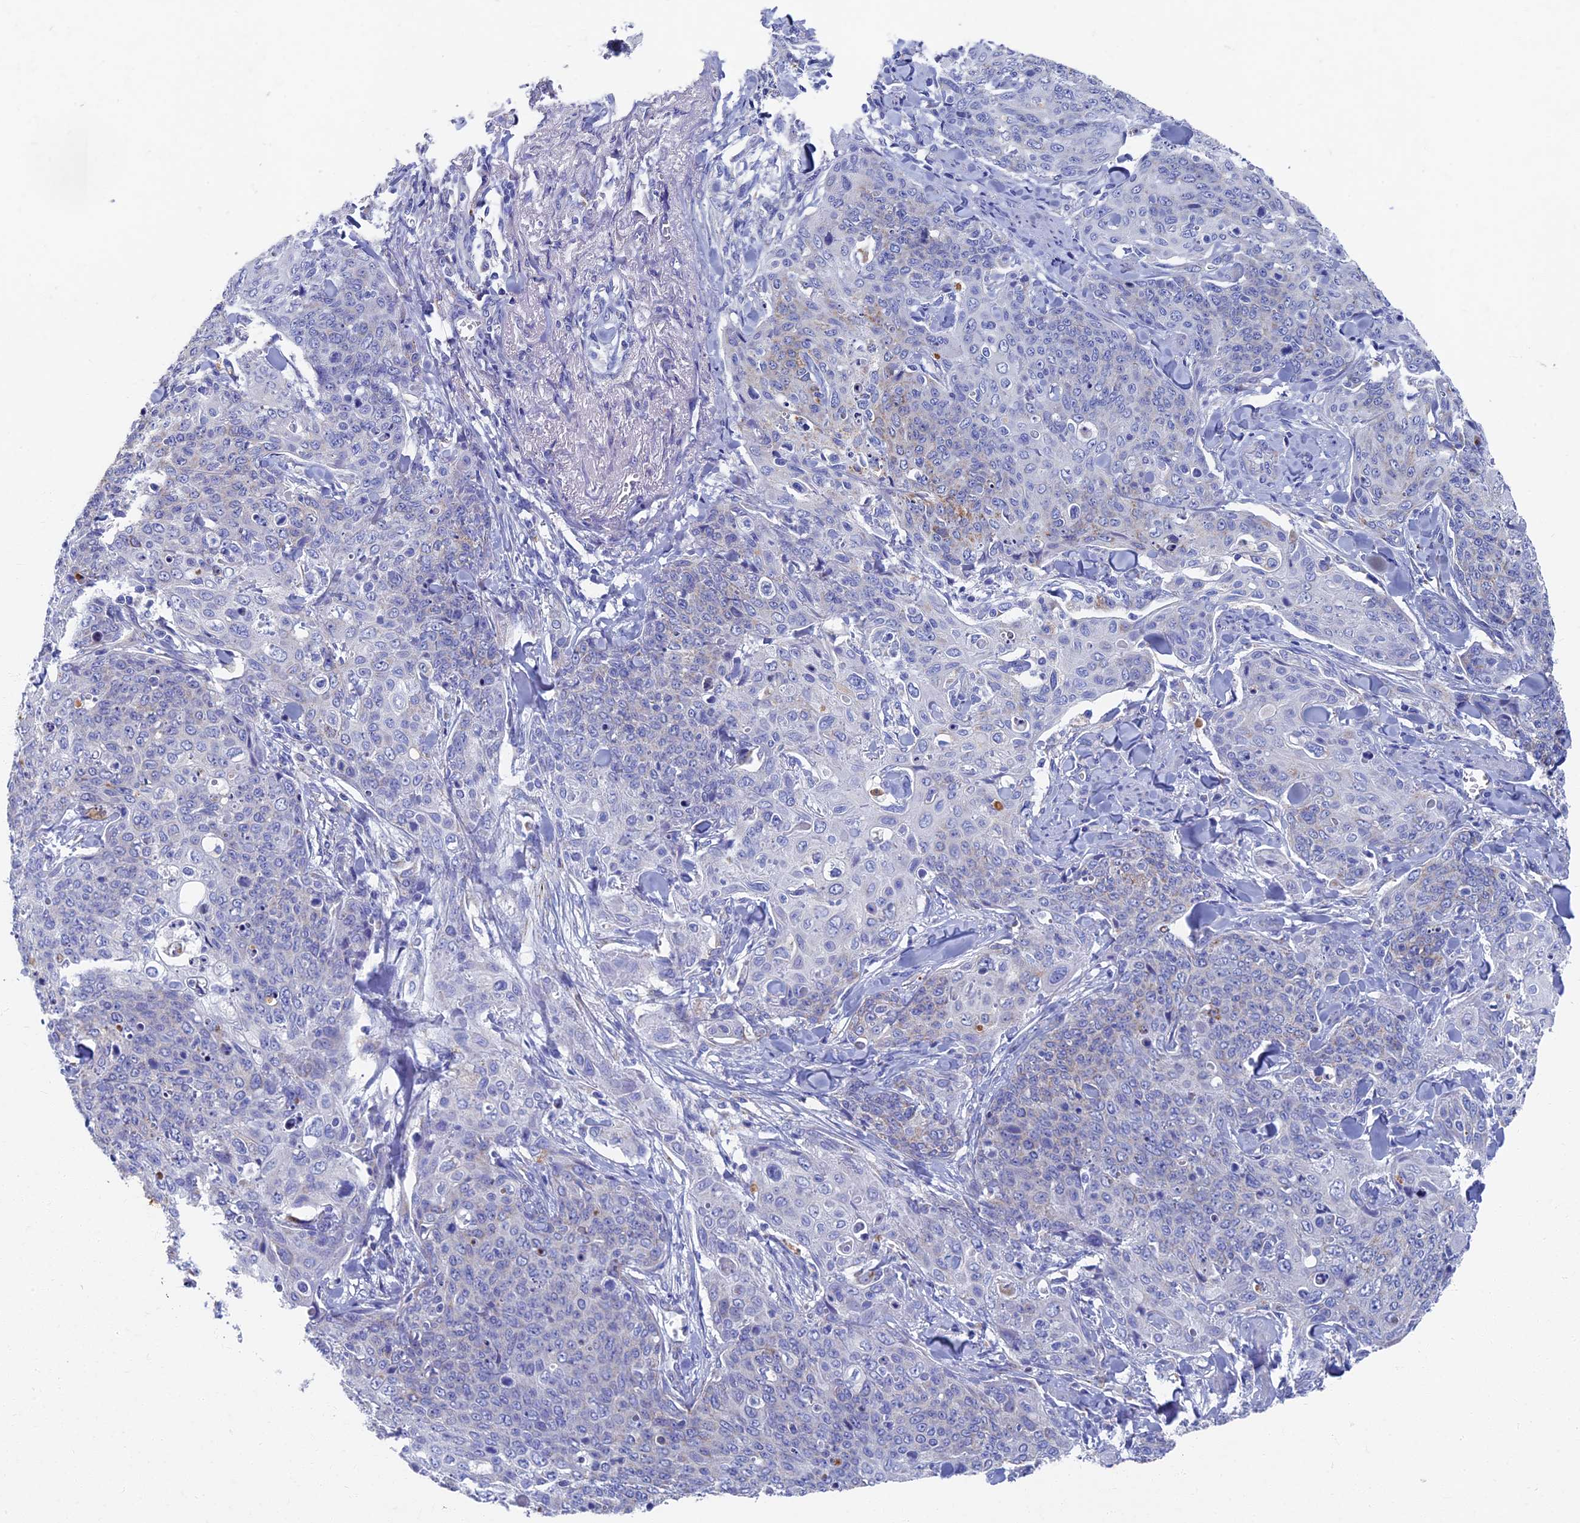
{"staining": {"intensity": "negative", "quantity": "none", "location": "none"}, "tissue": "skin cancer", "cell_type": "Tumor cells", "image_type": "cancer", "snomed": [{"axis": "morphology", "description": "Squamous cell carcinoma, NOS"}, {"axis": "topography", "description": "Skin"}, {"axis": "topography", "description": "Vulva"}], "caption": "This is a photomicrograph of IHC staining of skin cancer (squamous cell carcinoma), which shows no staining in tumor cells.", "gene": "OAT", "patient": {"sex": "female", "age": 85}}